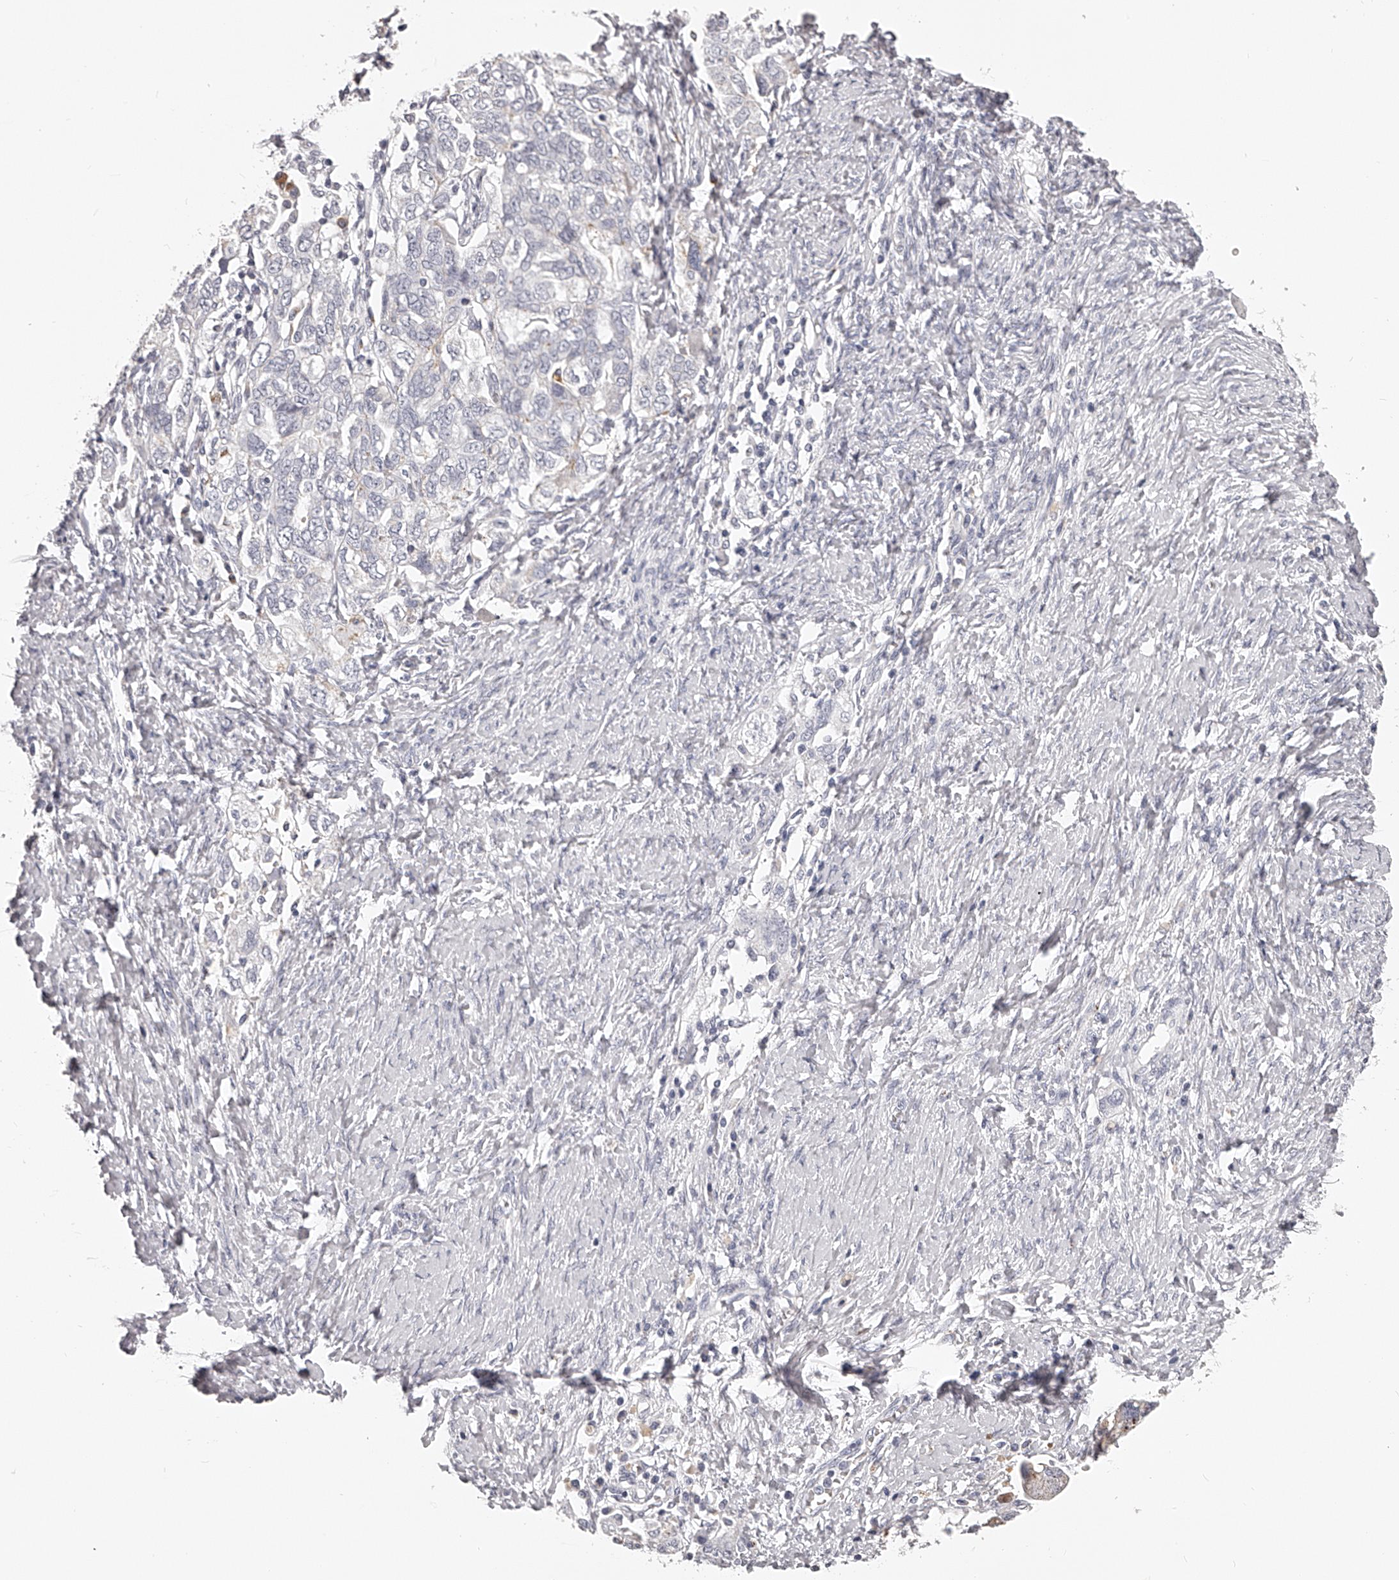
{"staining": {"intensity": "negative", "quantity": "none", "location": "none"}, "tissue": "ovarian cancer", "cell_type": "Tumor cells", "image_type": "cancer", "snomed": [{"axis": "morphology", "description": "Carcinoma, NOS"}, {"axis": "morphology", "description": "Cystadenocarcinoma, serous, NOS"}, {"axis": "topography", "description": "Ovary"}], "caption": "The photomicrograph demonstrates no significant positivity in tumor cells of ovarian cancer.", "gene": "DMRT1", "patient": {"sex": "female", "age": 69}}